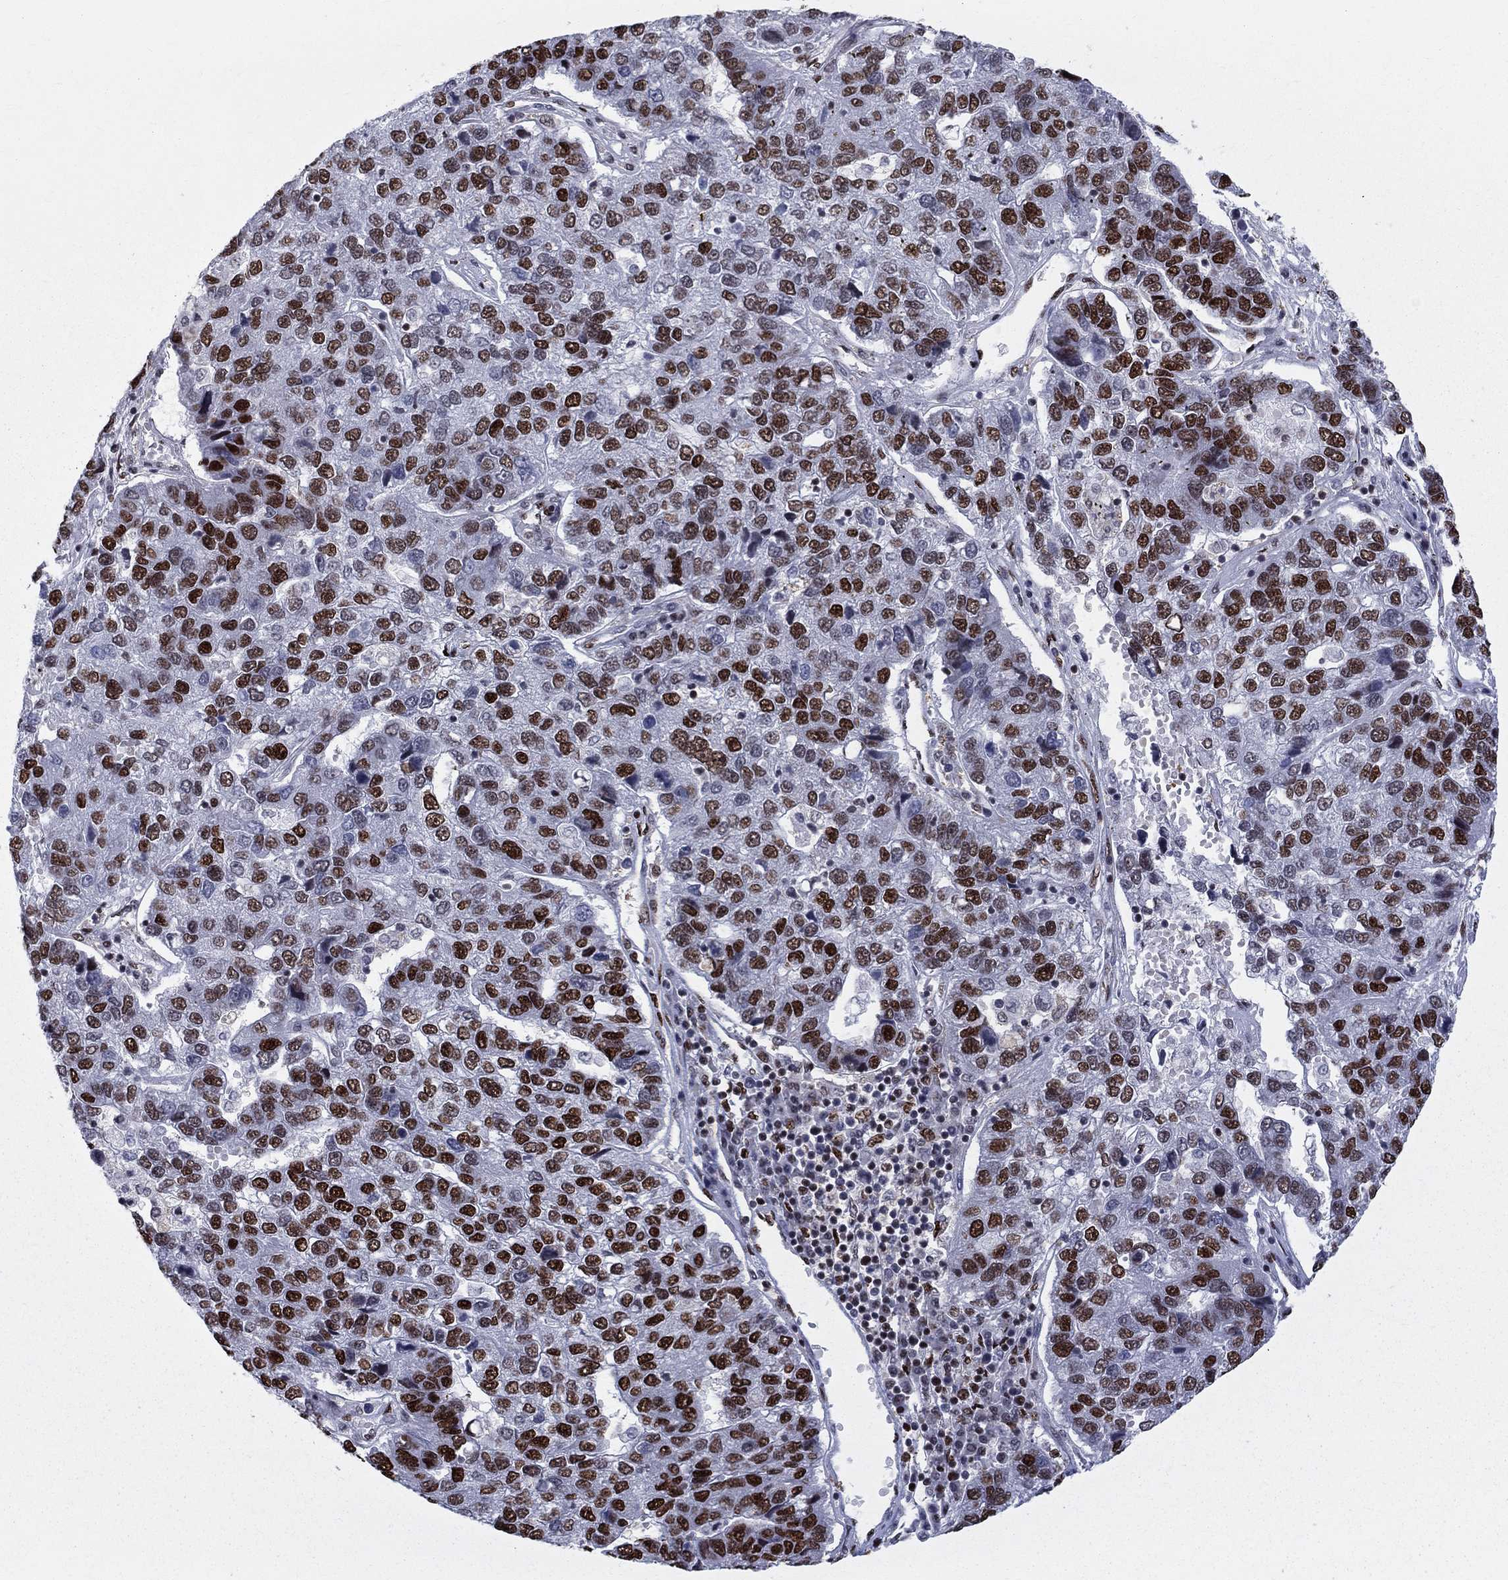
{"staining": {"intensity": "strong", "quantity": ">75%", "location": "nuclear"}, "tissue": "pancreatic cancer", "cell_type": "Tumor cells", "image_type": "cancer", "snomed": [{"axis": "morphology", "description": "Adenocarcinoma, NOS"}, {"axis": "topography", "description": "Pancreas"}], "caption": "Tumor cells reveal high levels of strong nuclear expression in approximately >75% of cells in human pancreatic cancer (adenocarcinoma). (IHC, brightfield microscopy, high magnification).", "gene": "ZNHIT3", "patient": {"sex": "female", "age": 61}}